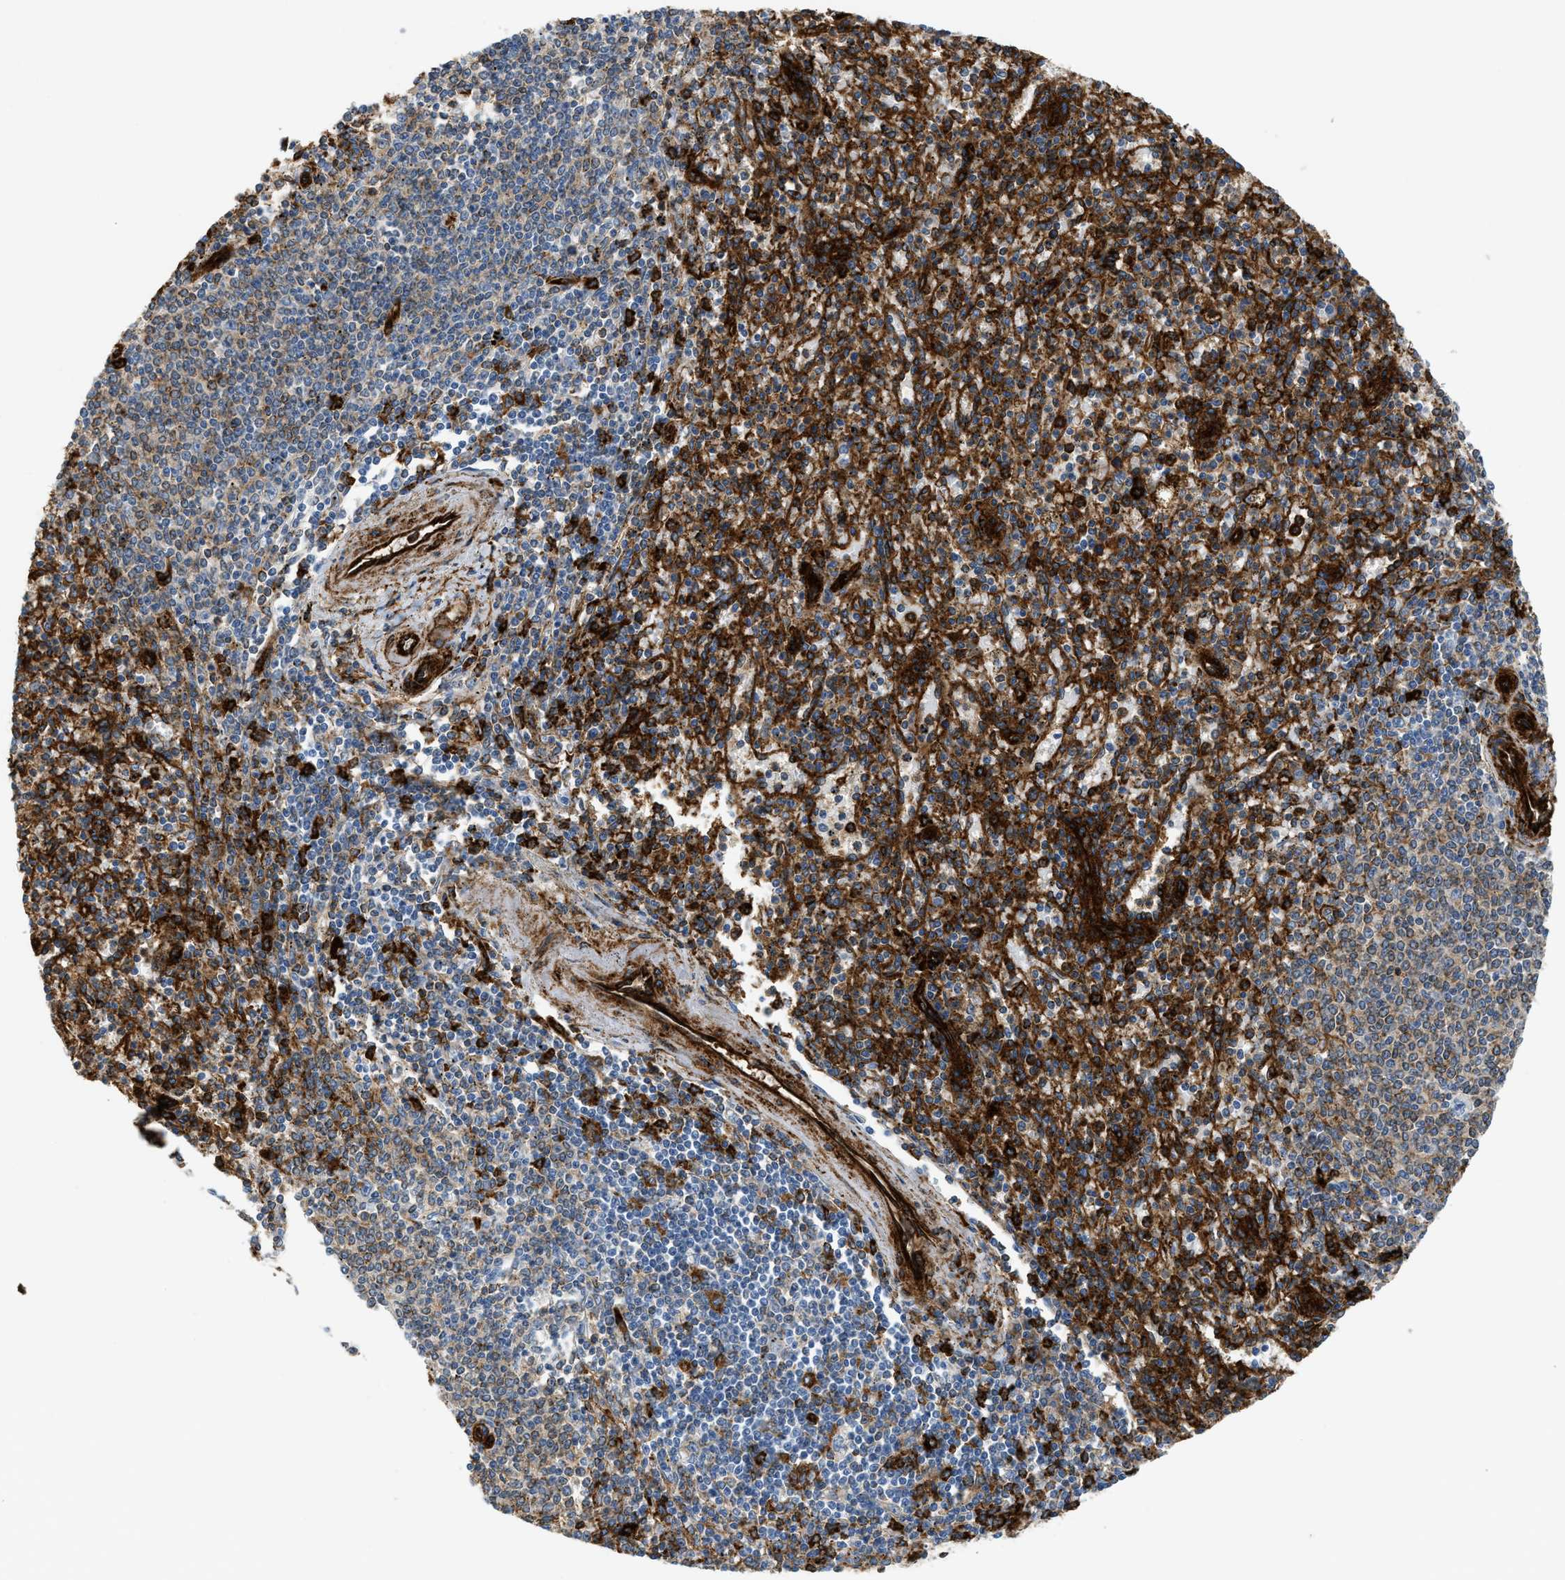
{"staining": {"intensity": "strong", "quantity": "25%-75%", "location": "cytoplasmic/membranous"}, "tissue": "spleen", "cell_type": "Cells in red pulp", "image_type": "normal", "snomed": [{"axis": "morphology", "description": "Normal tissue, NOS"}, {"axis": "topography", "description": "Spleen"}], "caption": "DAB immunohistochemical staining of unremarkable human spleen exhibits strong cytoplasmic/membranous protein staining in approximately 25%-75% of cells in red pulp. (Brightfield microscopy of DAB IHC at high magnification).", "gene": "HIP1", "patient": {"sex": "male", "age": 72}}